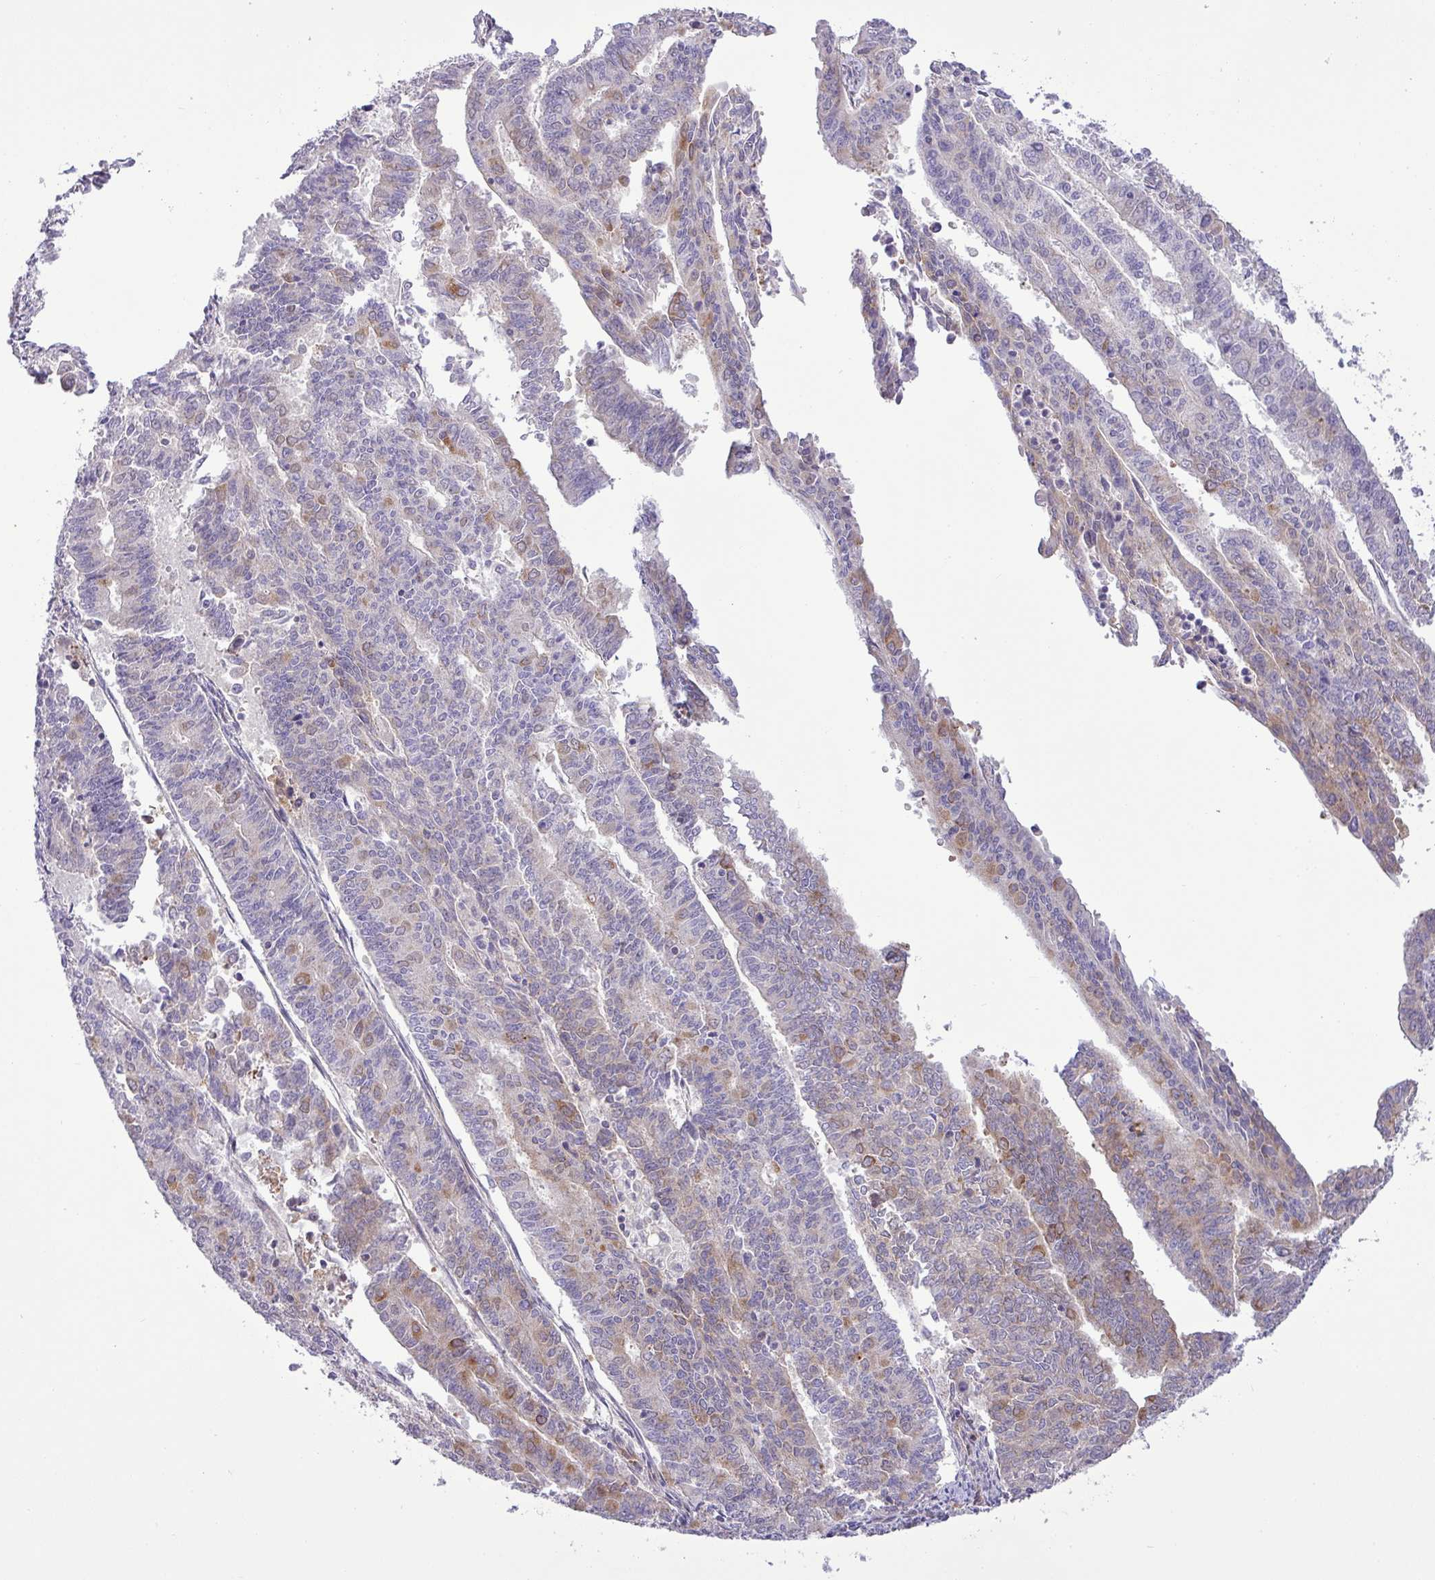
{"staining": {"intensity": "moderate", "quantity": "25%-75%", "location": "cytoplasmic/membranous"}, "tissue": "endometrial cancer", "cell_type": "Tumor cells", "image_type": "cancer", "snomed": [{"axis": "morphology", "description": "Adenocarcinoma, NOS"}, {"axis": "topography", "description": "Endometrium"}], "caption": "A micrograph of human endometrial adenocarcinoma stained for a protein shows moderate cytoplasmic/membranous brown staining in tumor cells.", "gene": "FAM222B", "patient": {"sex": "female", "age": 59}}